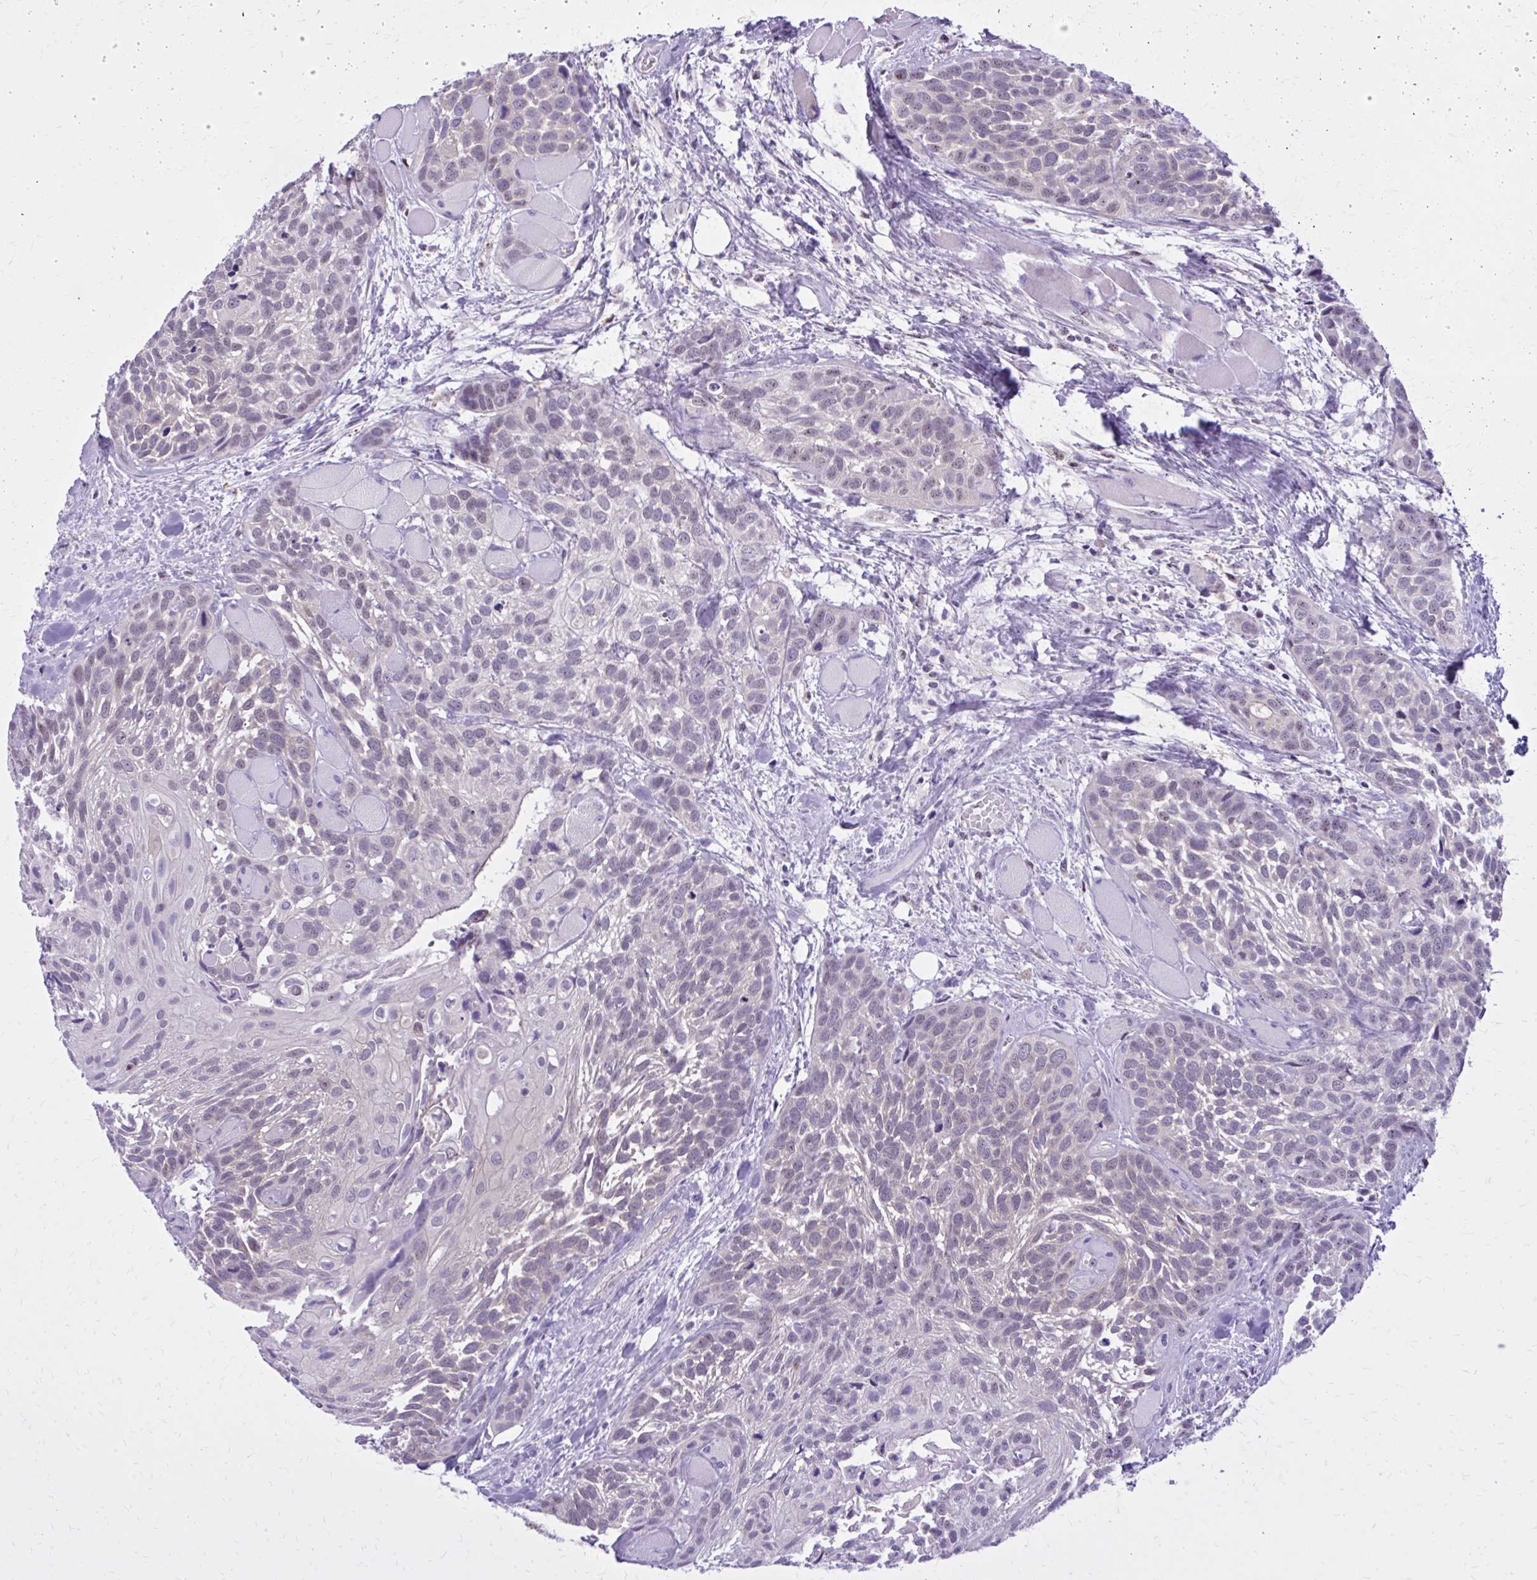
{"staining": {"intensity": "negative", "quantity": "none", "location": "none"}, "tissue": "head and neck cancer", "cell_type": "Tumor cells", "image_type": "cancer", "snomed": [{"axis": "morphology", "description": "Squamous cell carcinoma, NOS"}, {"axis": "topography", "description": "Head-Neck"}], "caption": "Tumor cells show no significant positivity in head and neck squamous cell carcinoma.", "gene": "RASL11B", "patient": {"sex": "female", "age": 50}}